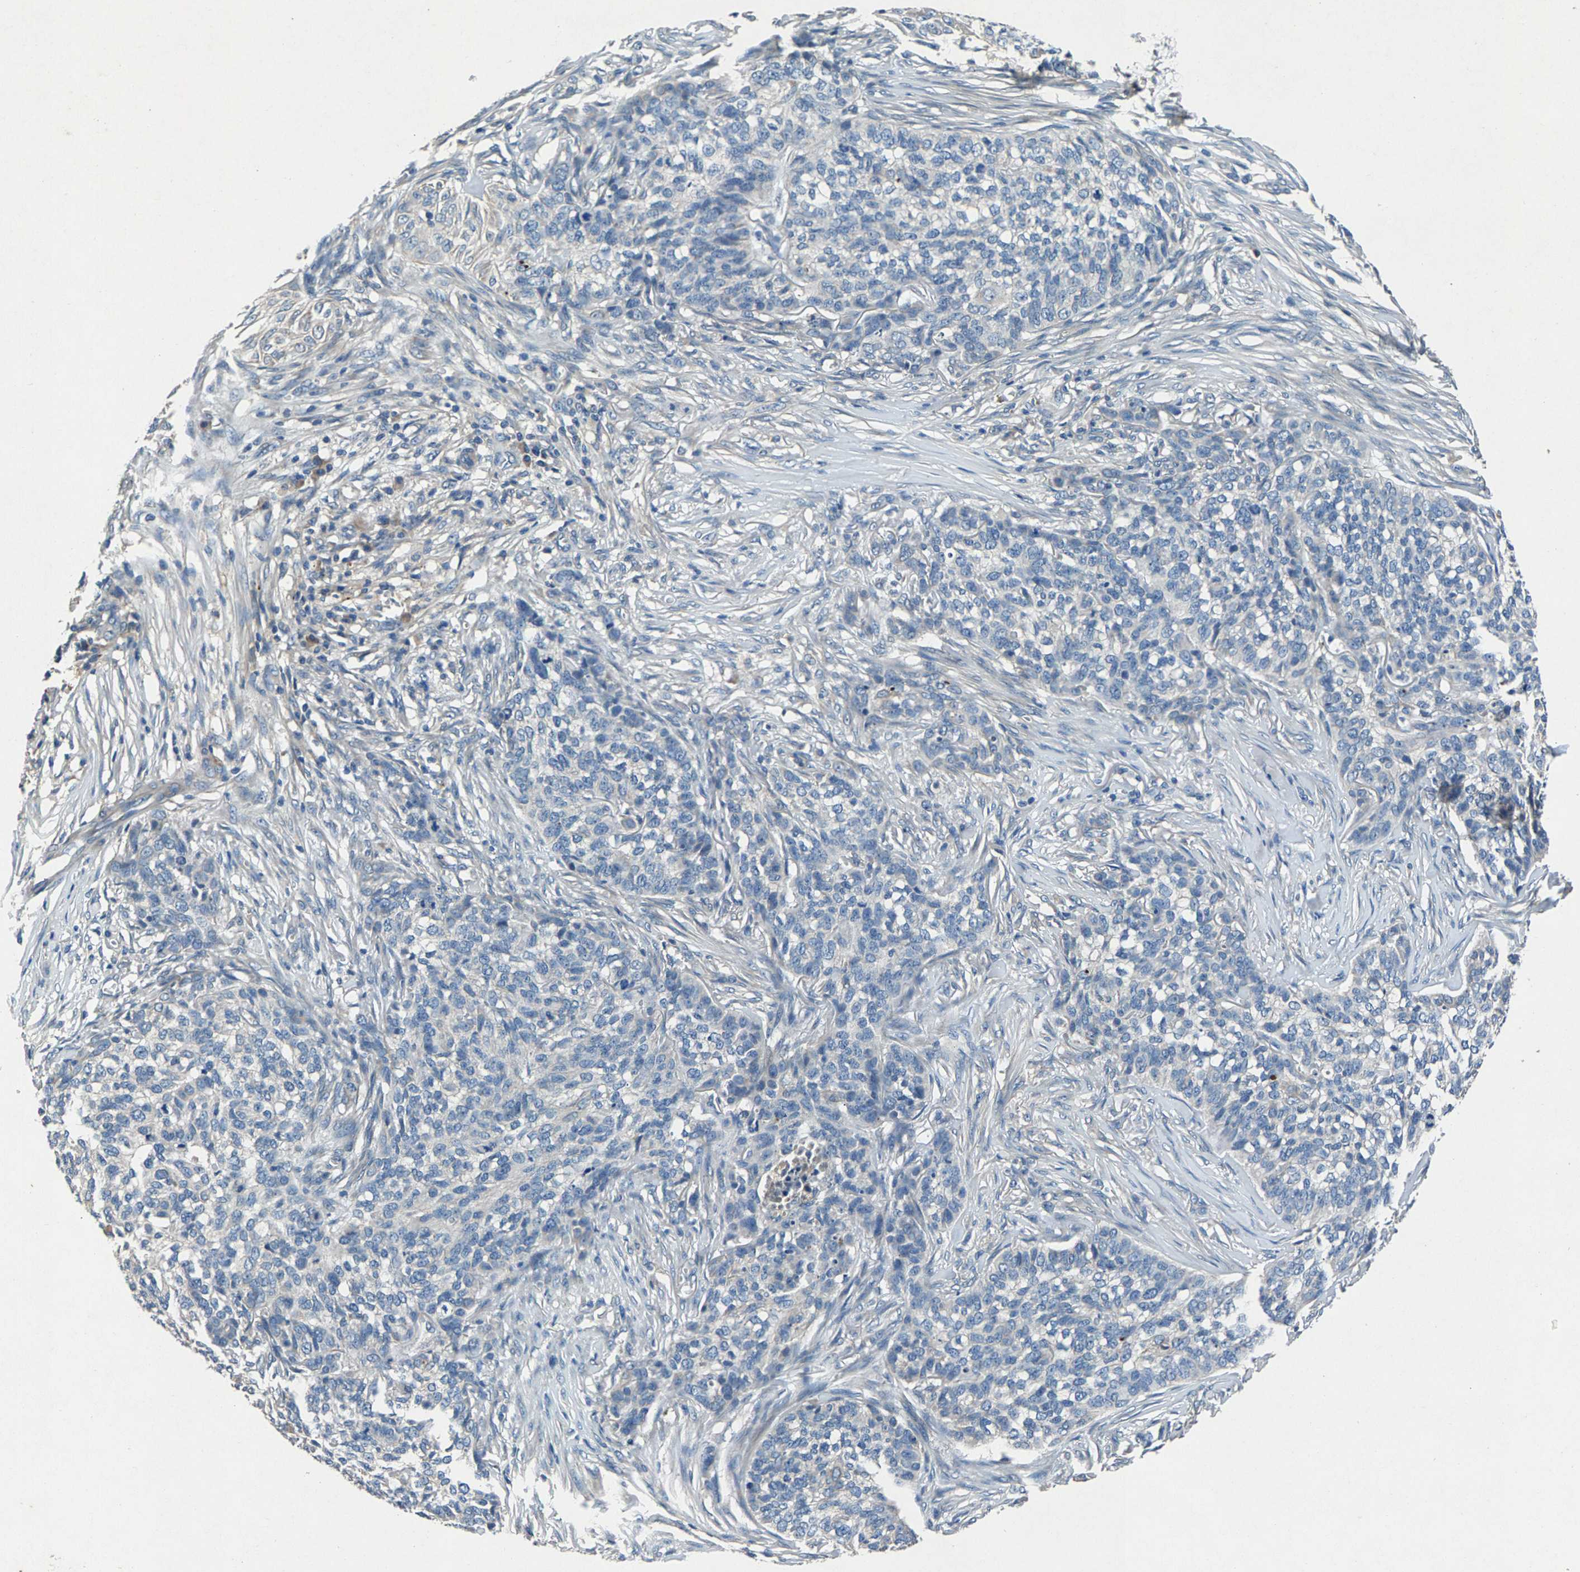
{"staining": {"intensity": "negative", "quantity": "none", "location": "none"}, "tissue": "skin cancer", "cell_type": "Tumor cells", "image_type": "cancer", "snomed": [{"axis": "morphology", "description": "Basal cell carcinoma"}, {"axis": "topography", "description": "Skin"}], "caption": "Skin basal cell carcinoma stained for a protein using IHC displays no staining tumor cells.", "gene": "PRXL2C", "patient": {"sex": "male", "age": 85}}